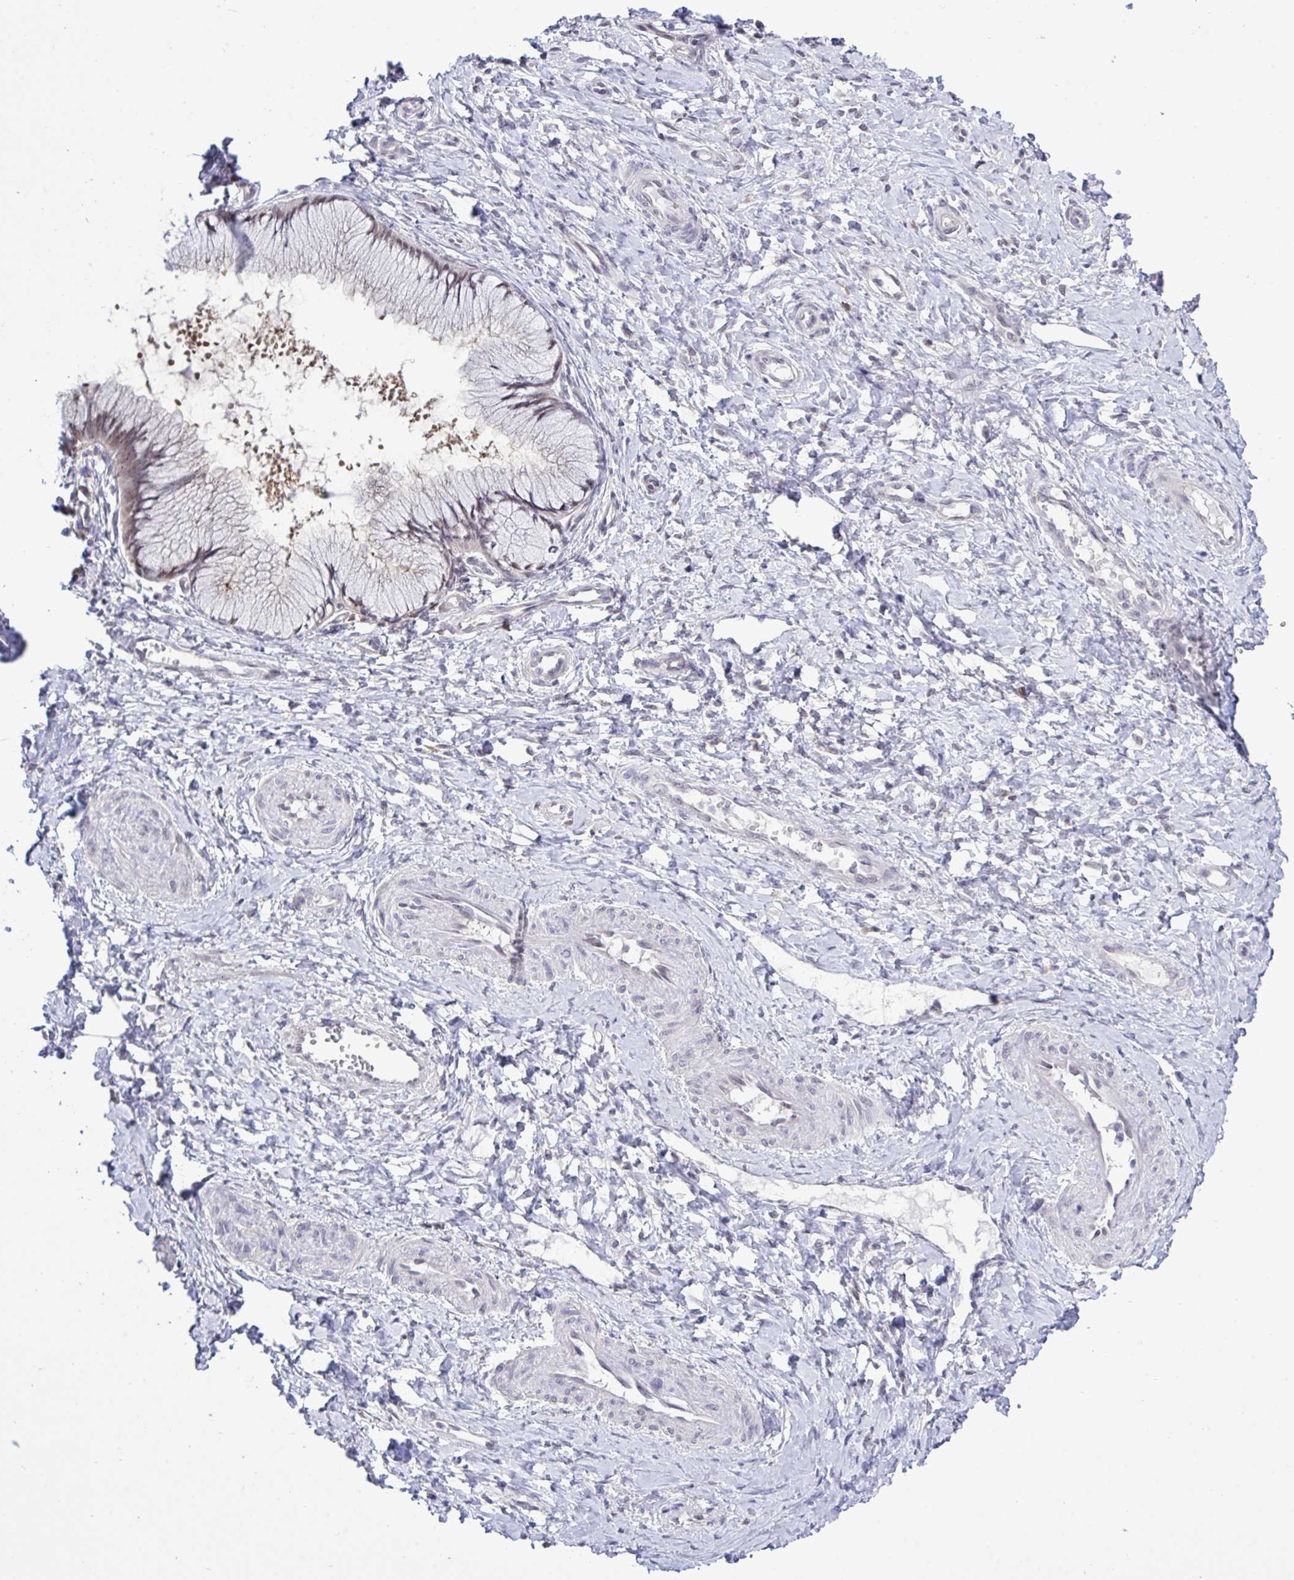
{"staining": {"intensity": "weak", "quantity": "<25%", "location": "nuclear"}, "tissue": "cervix", "cell_type": "Glandular cells", "image_type": "normal", "snomed": [{"axis": "morphology", "description": "Normal tissue, NOS"}, {"axis": "topography", "description": "Cervix"}], "caption": "Human cervix stained for a protein using IHC shows no positivity in glandular cells.", "gene": "ZNF444", "patient": {"sex": "female", "age": 37}}